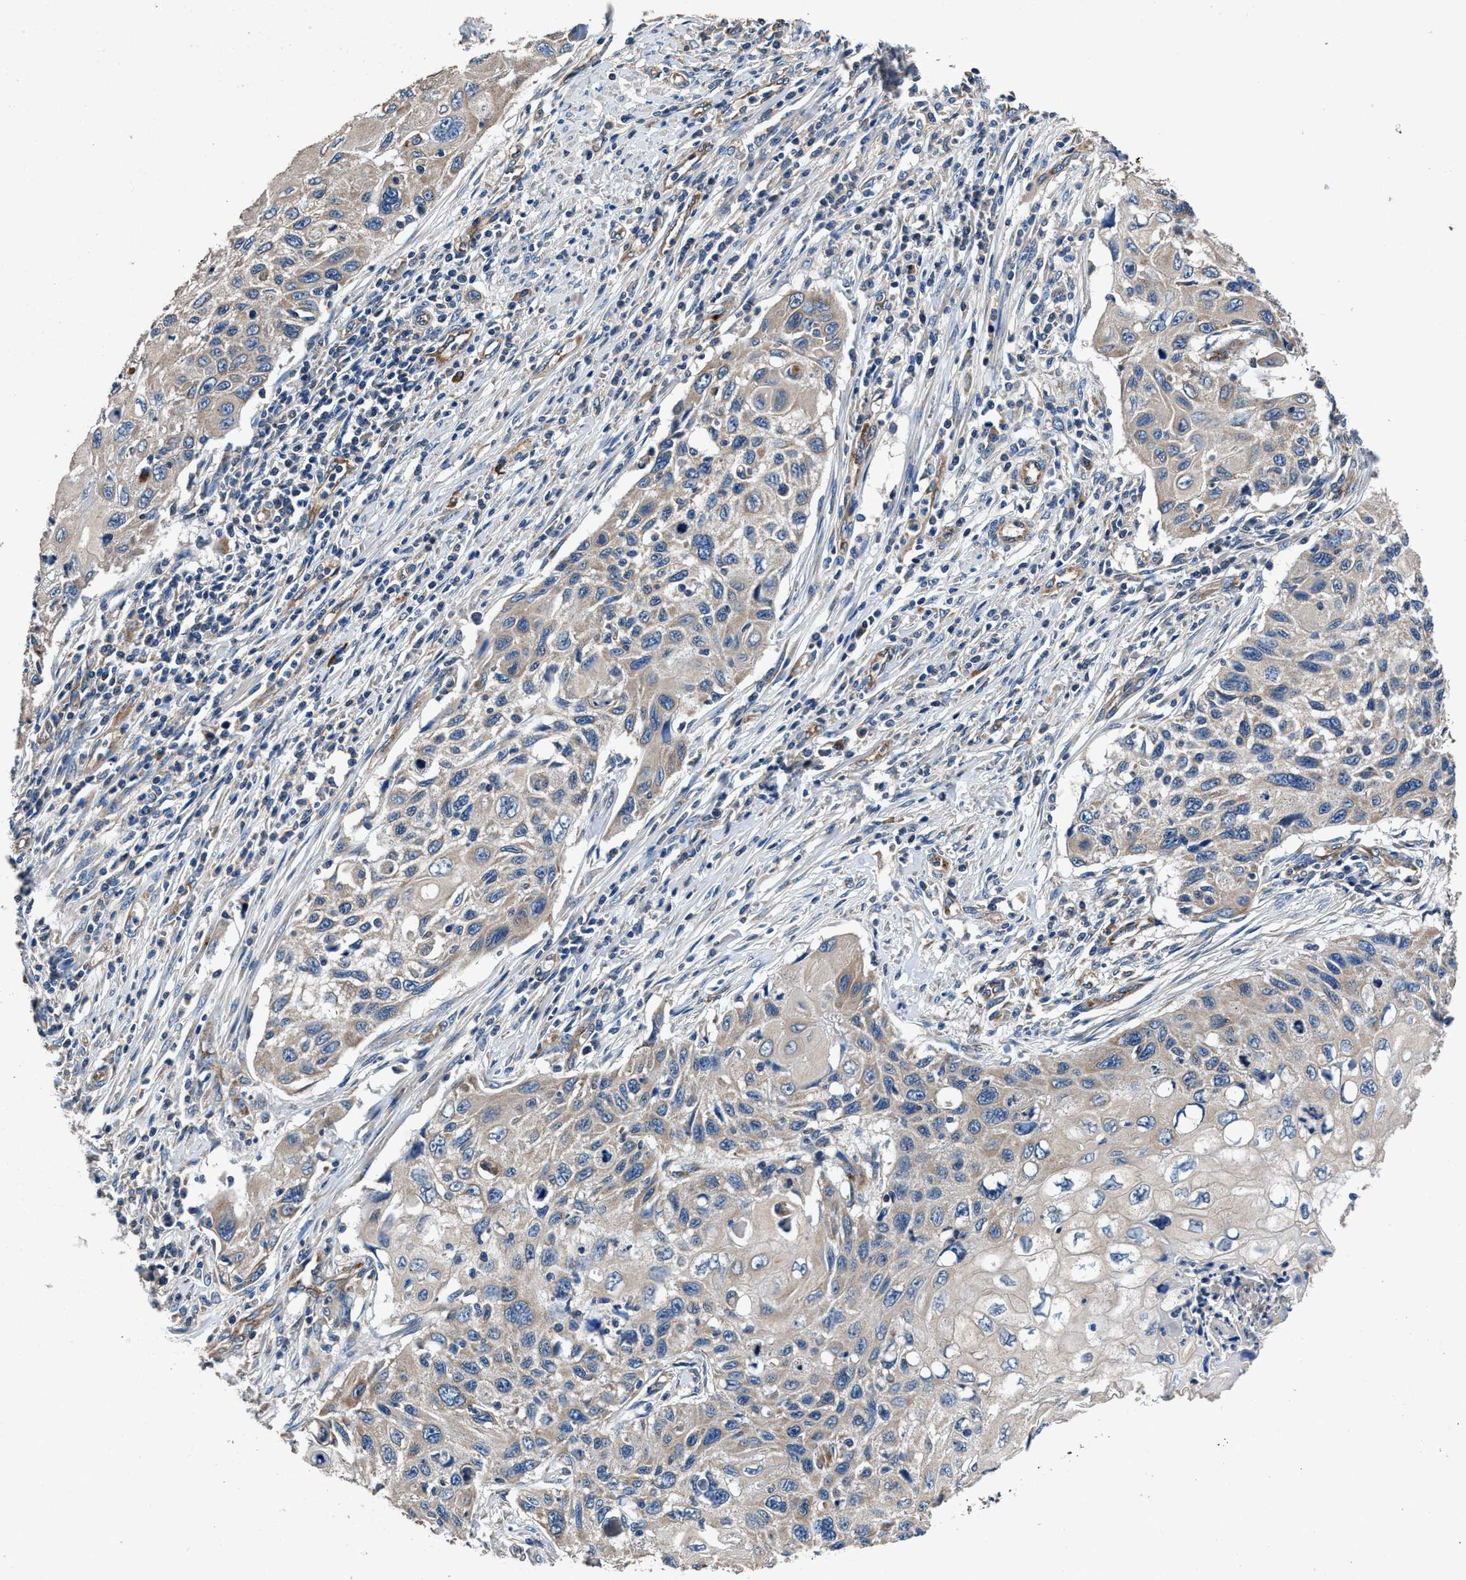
{"staining": {"intensity": "weak", "quantity": ">75%", "location": "cytoplasmic/membranous"}, "tissue": "cervical cancer", "cell_type": "Tumor cells", "image_type": "cancer", "snomed": [{"axis": "morphology", "description": "Squamous cell carcinoma, NOS"}, {"axis": "topography", "description": "Cervix"}], "caption": "Immunohistochemistry (IHC) of human cervical cancer displays low levels of weak cytoplasmic/membranous positivity in approximately >75% of tumor cells. Immunohistochemistry (IHC) stains the protein of interest in brown and the nuclei are stained blue.", "gene": "DHRS7B", "patient": {"sex": "female", "age": 70}}